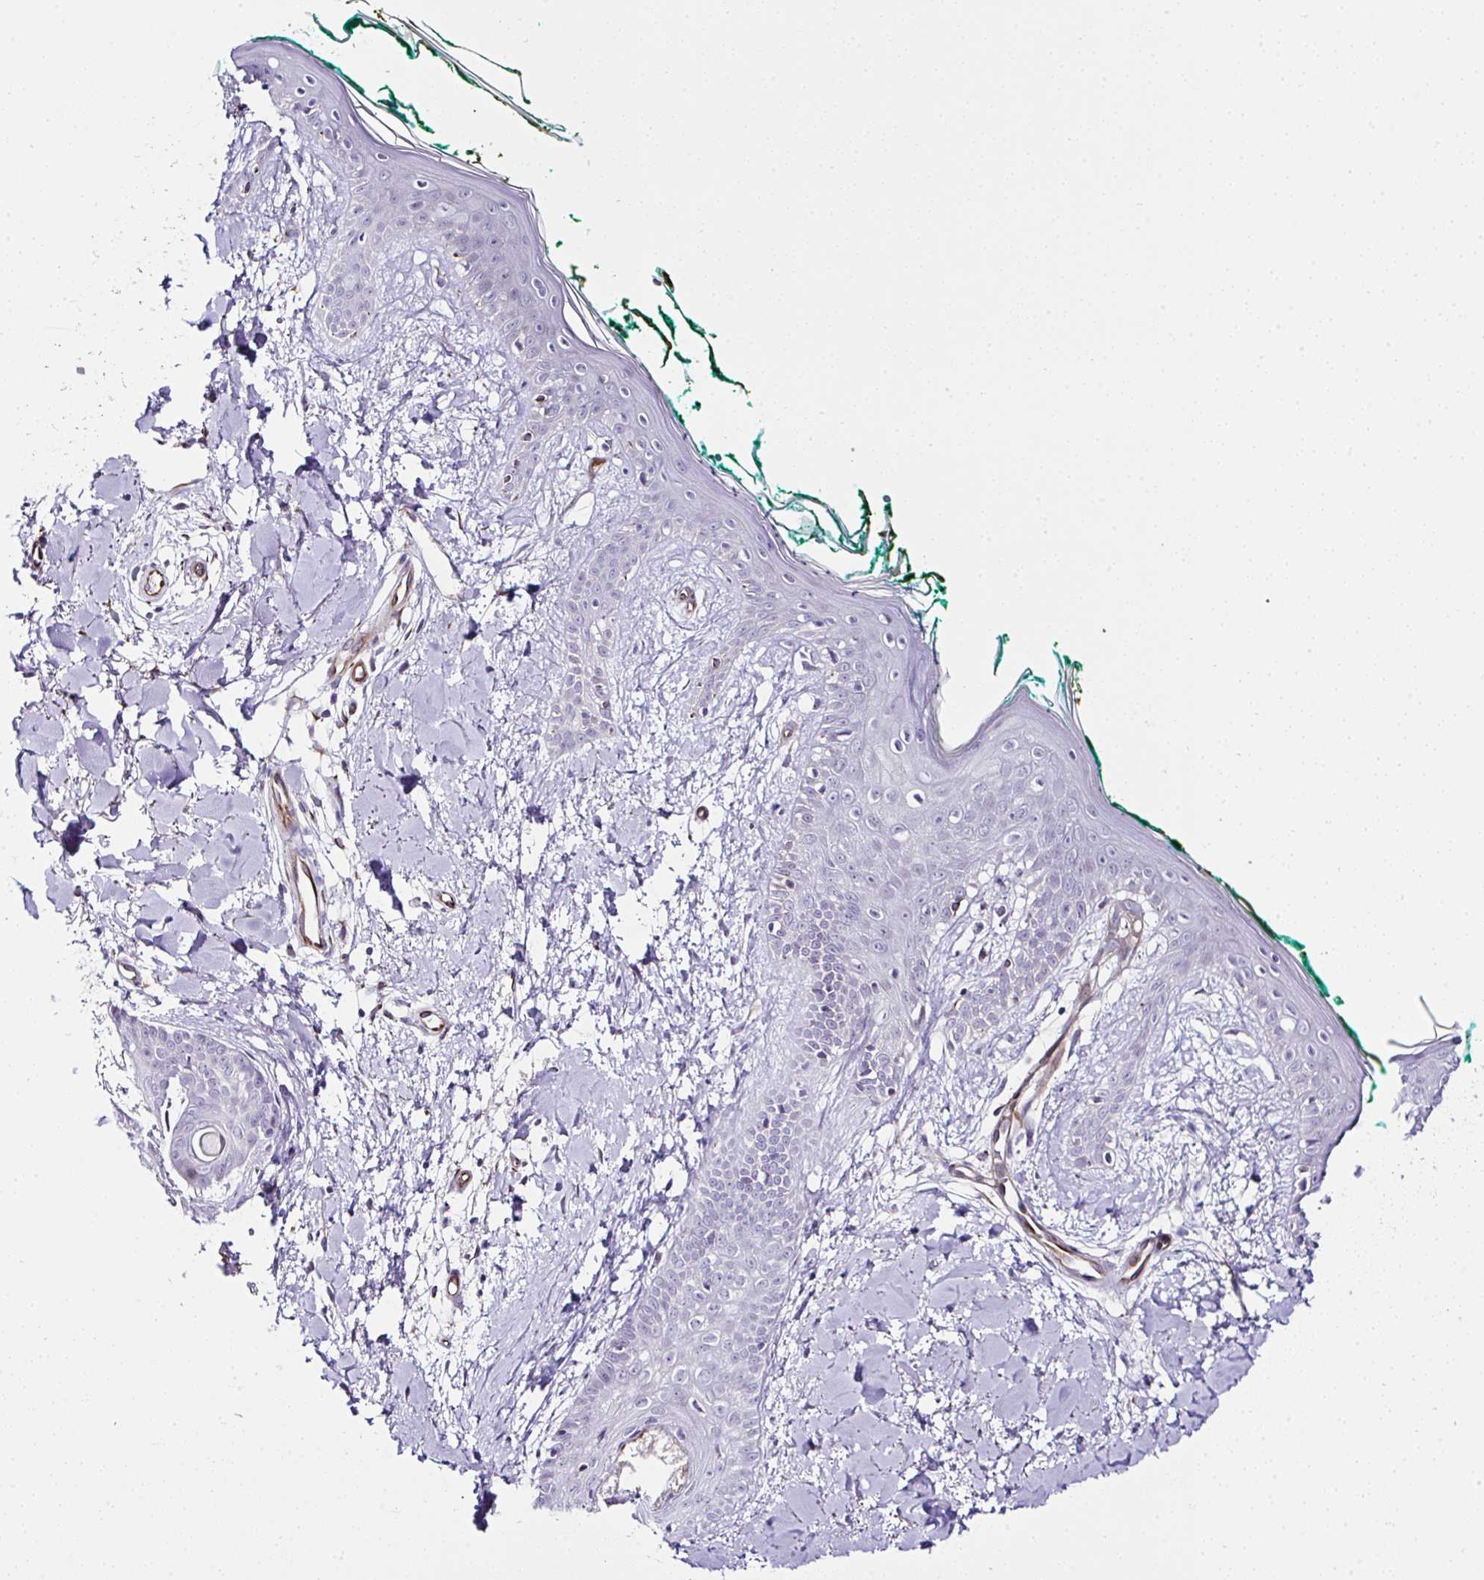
{"staining": {"intensity": "negative", "quantity": "none", "location": "none"}, "tissue": "skin", "cell_type": "Fibroblasts", "image_type": "normal", "snomed": [{"axis": "morphology", "description": "Normal tissue, NOS"}, {"axis": "topography", "description": "Skin"}], "caption": "DAB (3,3'-diaminobenzidine) immunohistochemical staining of unremarkable skin displays no significant positivity in fibroblasts. (Brightfield microscopy of DAB (3,3'-diaminobenzidine) immunohistochemistry (IHC) at high magnification).", "gene": "FBXO34", "patient": {"sex": "female", "age": 34}}